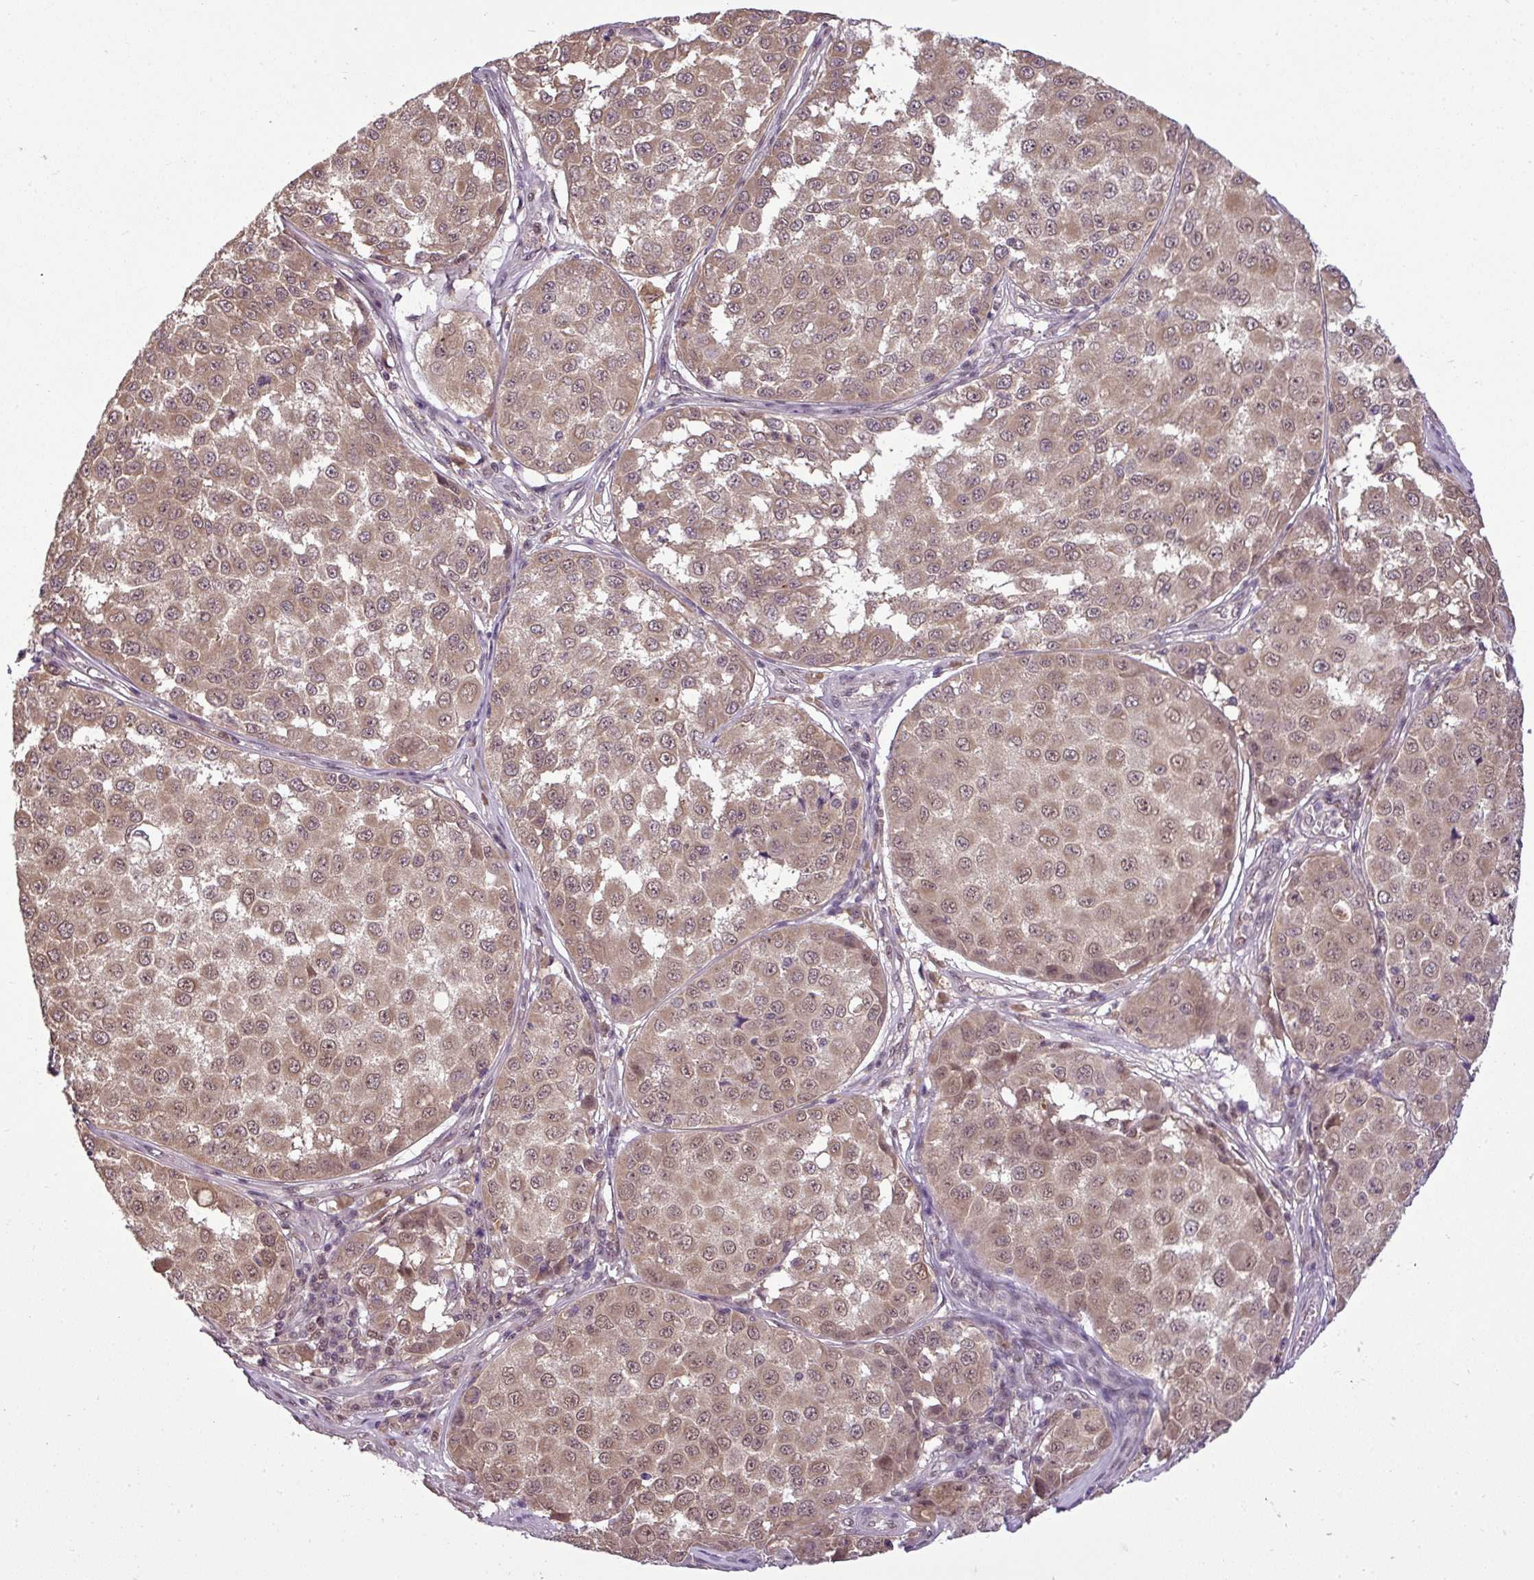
{"staining": {"intensity": "moderate", "quantity": ">75%", "location": "cytoplasmic/membranous,nuclear"}, "tissue": "melanoma", "cell_type": "Tumor cells", "image_type": "cancer", "snomed": [{"axis": "morphology", "description": "Malignant melanoma, NOS"}, {"axis": "topography", "description": "Skin"}], "caption": "DAB (3,3'-diaminobenzidine) immunohistochemical staining of melanoma reveals moderate cytoplasmic/membranous and nuclear protein positivity in about >75% of tumor cells.", "gene": "MFHAS1", "patient": {"sex": "male", "age": 64}}